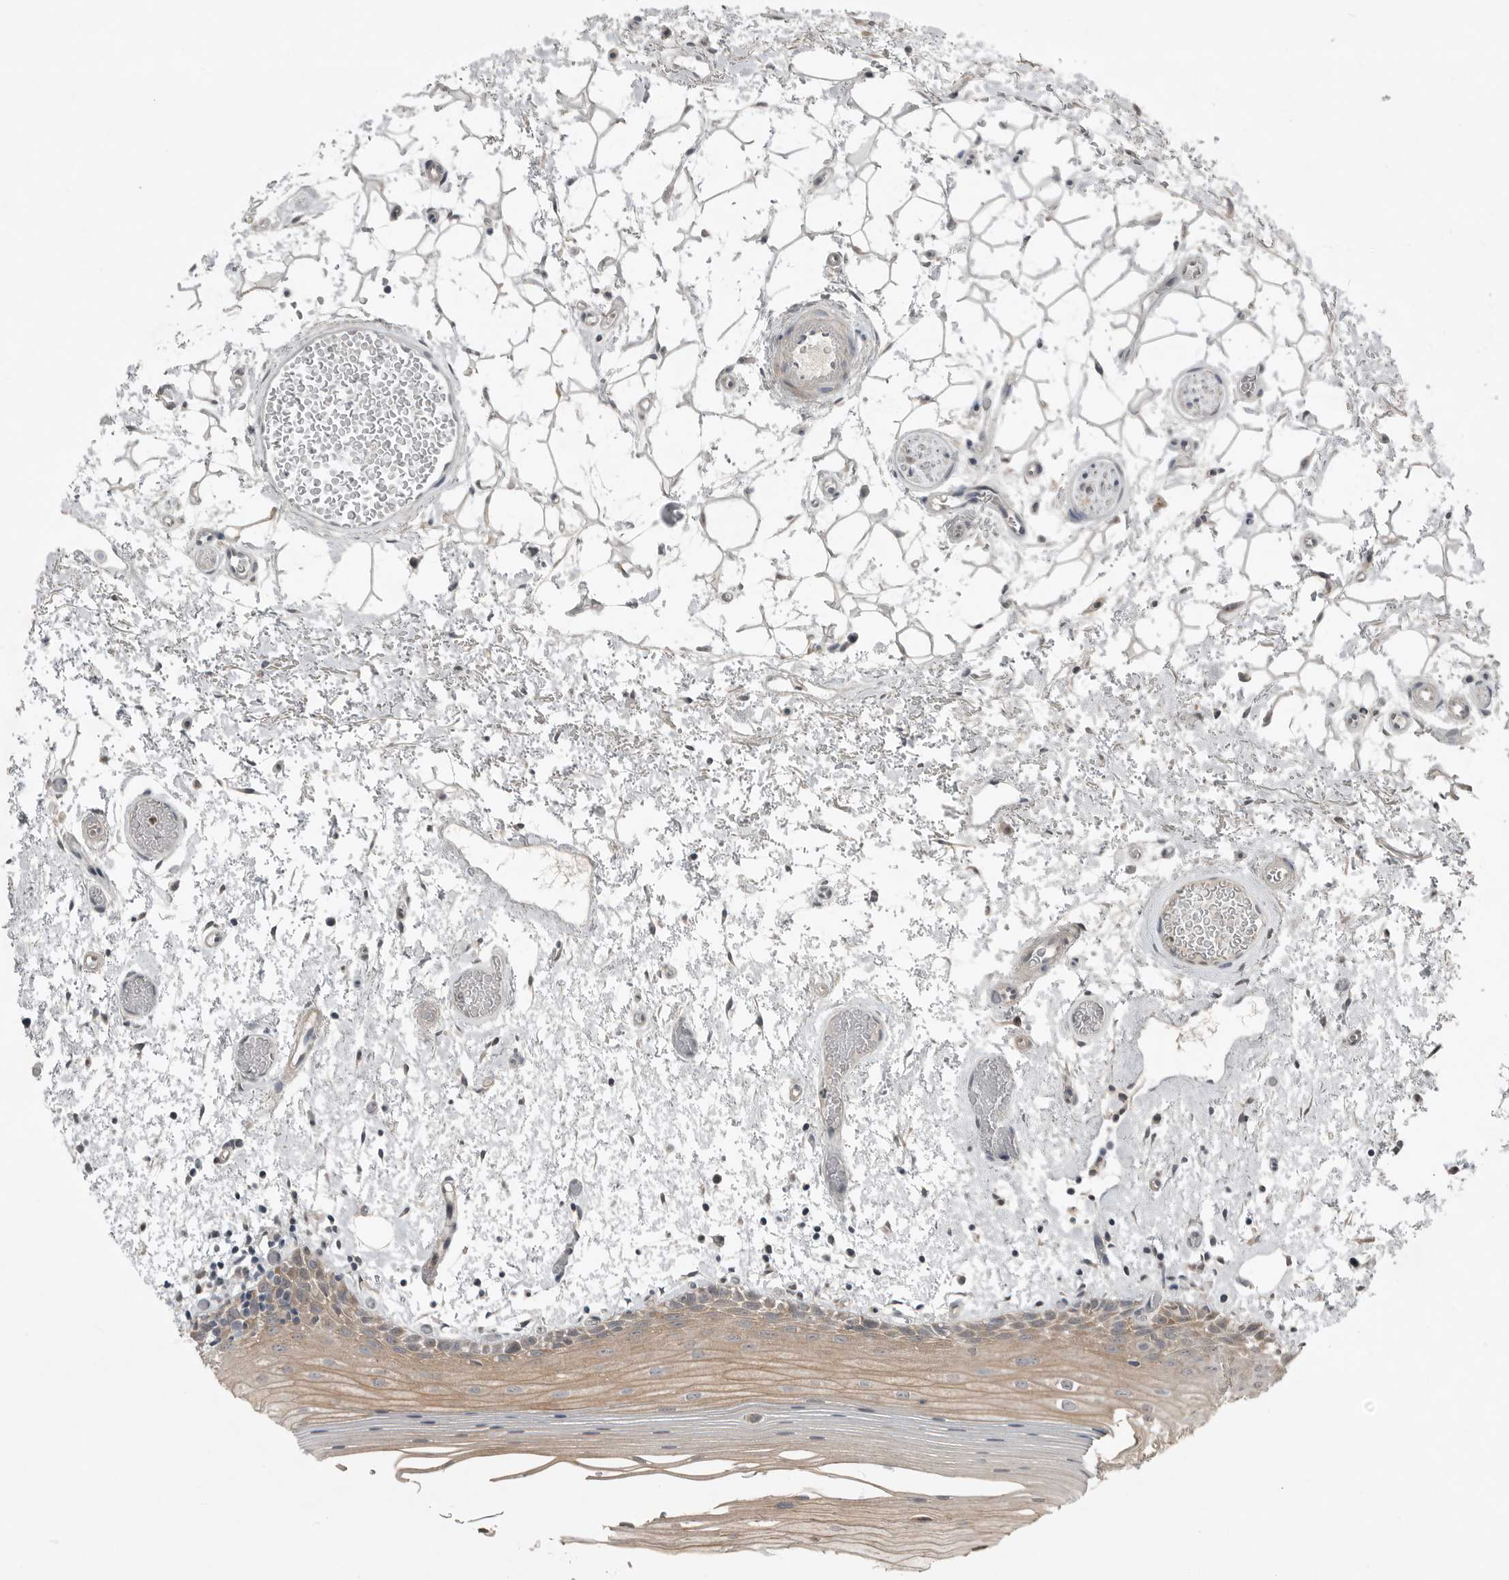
{"staining": {"intensity": "moderate", "quantity": ">75%", "location": "cytoplasmic/membranous"}, "tissue": "oral mucosa", "cell_type": "Squamous epithelial cells", "image_type": "normal", "snomed": [{"axis": "morphology", "description": "Normal tissue, NOS"}, {"axis": "topography", "description": "Oral tissue"}], "caption": "Immunohistochemistry photomicrograph of benign human oral mucosa stained for a protein (brown), which demonstrates medium levels of moderate cytoplasmic/membranous positivity in approximately >75% of squamous epithelial cells.", "gene": "MFAP3L", "patient": {"sex": "male", "age": 52}}